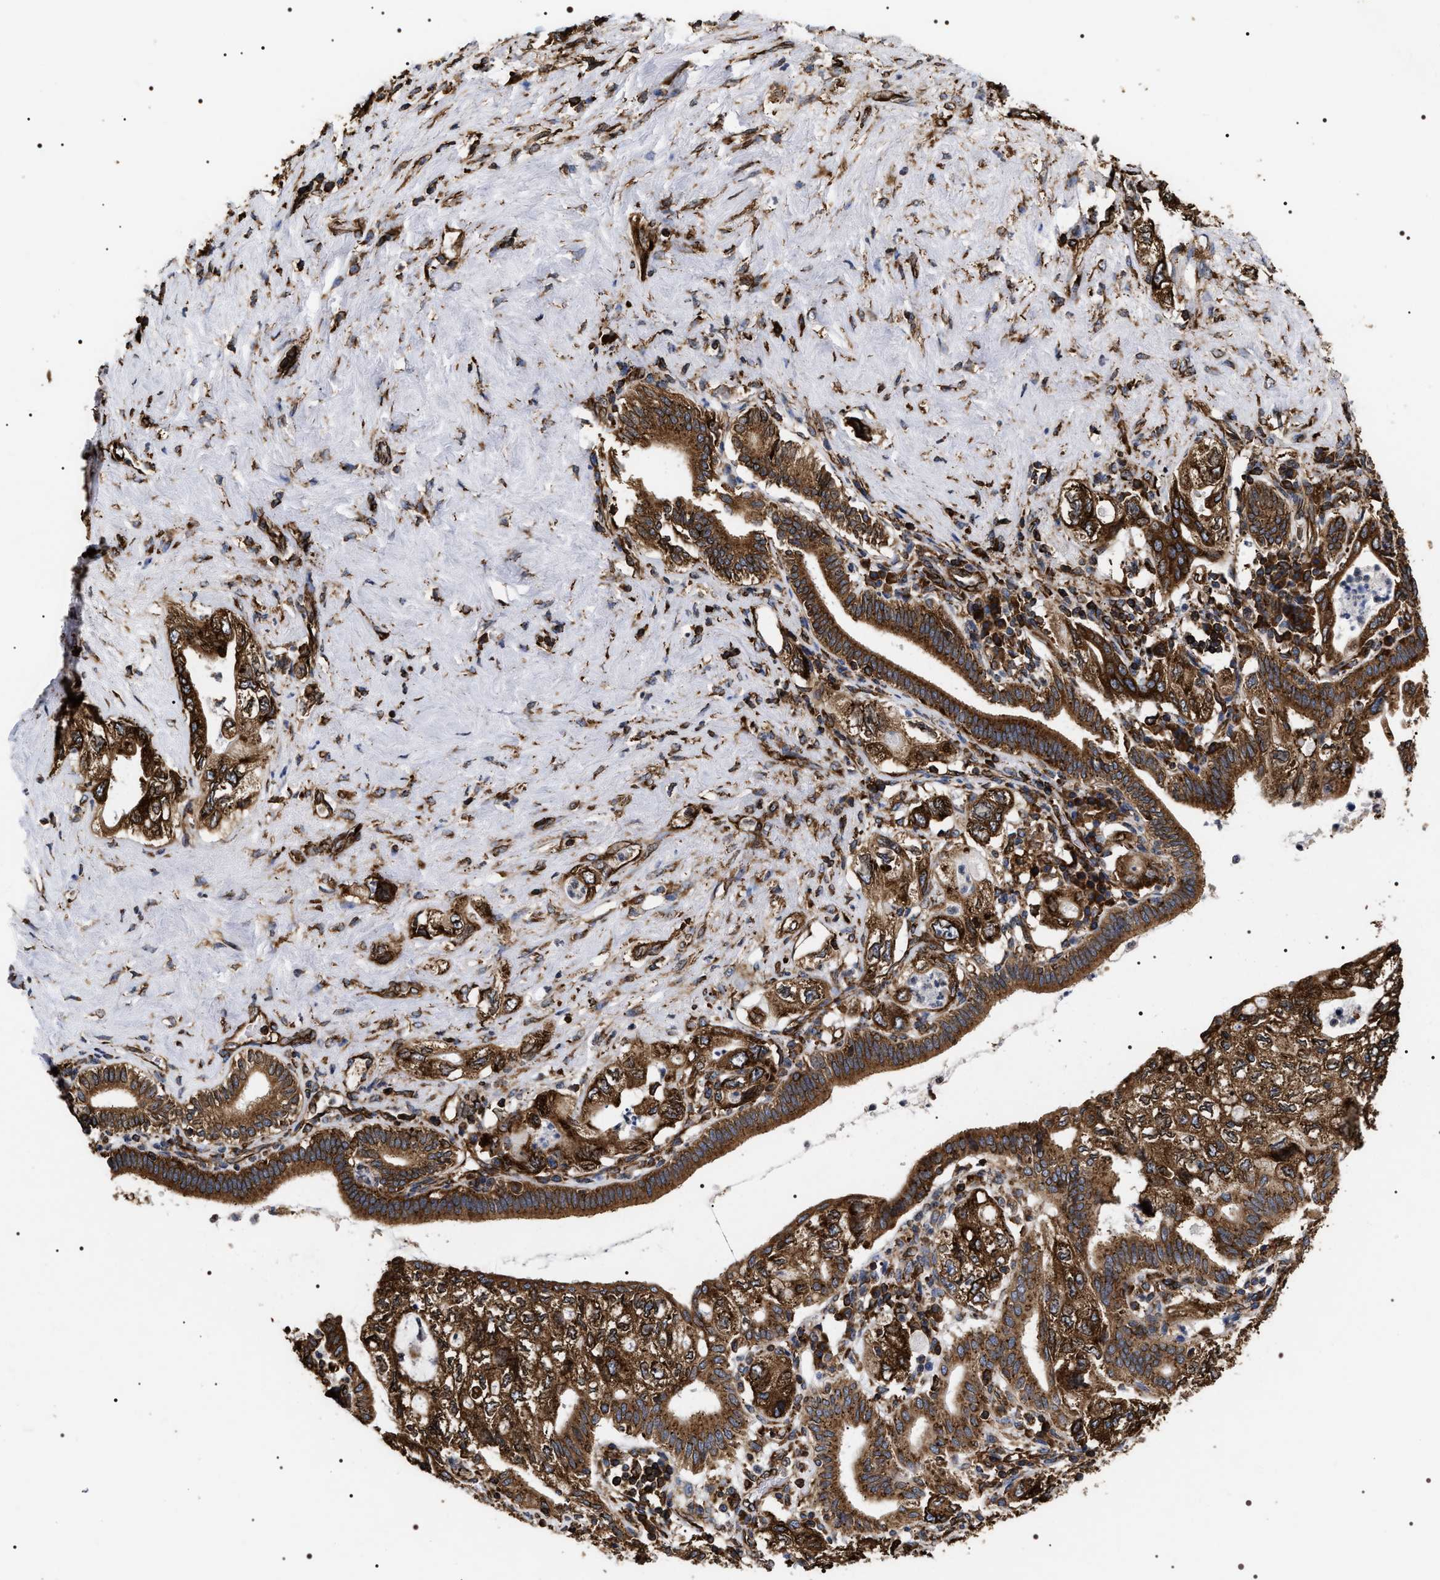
{"staining": {"intensity": "strong", "quantity": ">75%", "location": "cytoplasmic/membranous"}, "tissue": "pancreatic cancer", "cell_type": "Tumor cells", "image_type": "cancer", "snomed": [{"axis": "morphology", "description": "Adenocarcinoma, NOS"}, {"axis": "topography", "description": "Pancreas"}], "caption": "High-power microscopy captured an immunohistochemistry histopathology image of pancreatic cancer, revealing strong cytoplasmic/membranous staining in approximately >75% of tumor cells. The staining was performed using DAB, with brown indicating positive protein expression. Nuclei are stained blue with hematoxylin.", "gene": "SERBP1", "patient": {"sex": "female", "age": 73}}